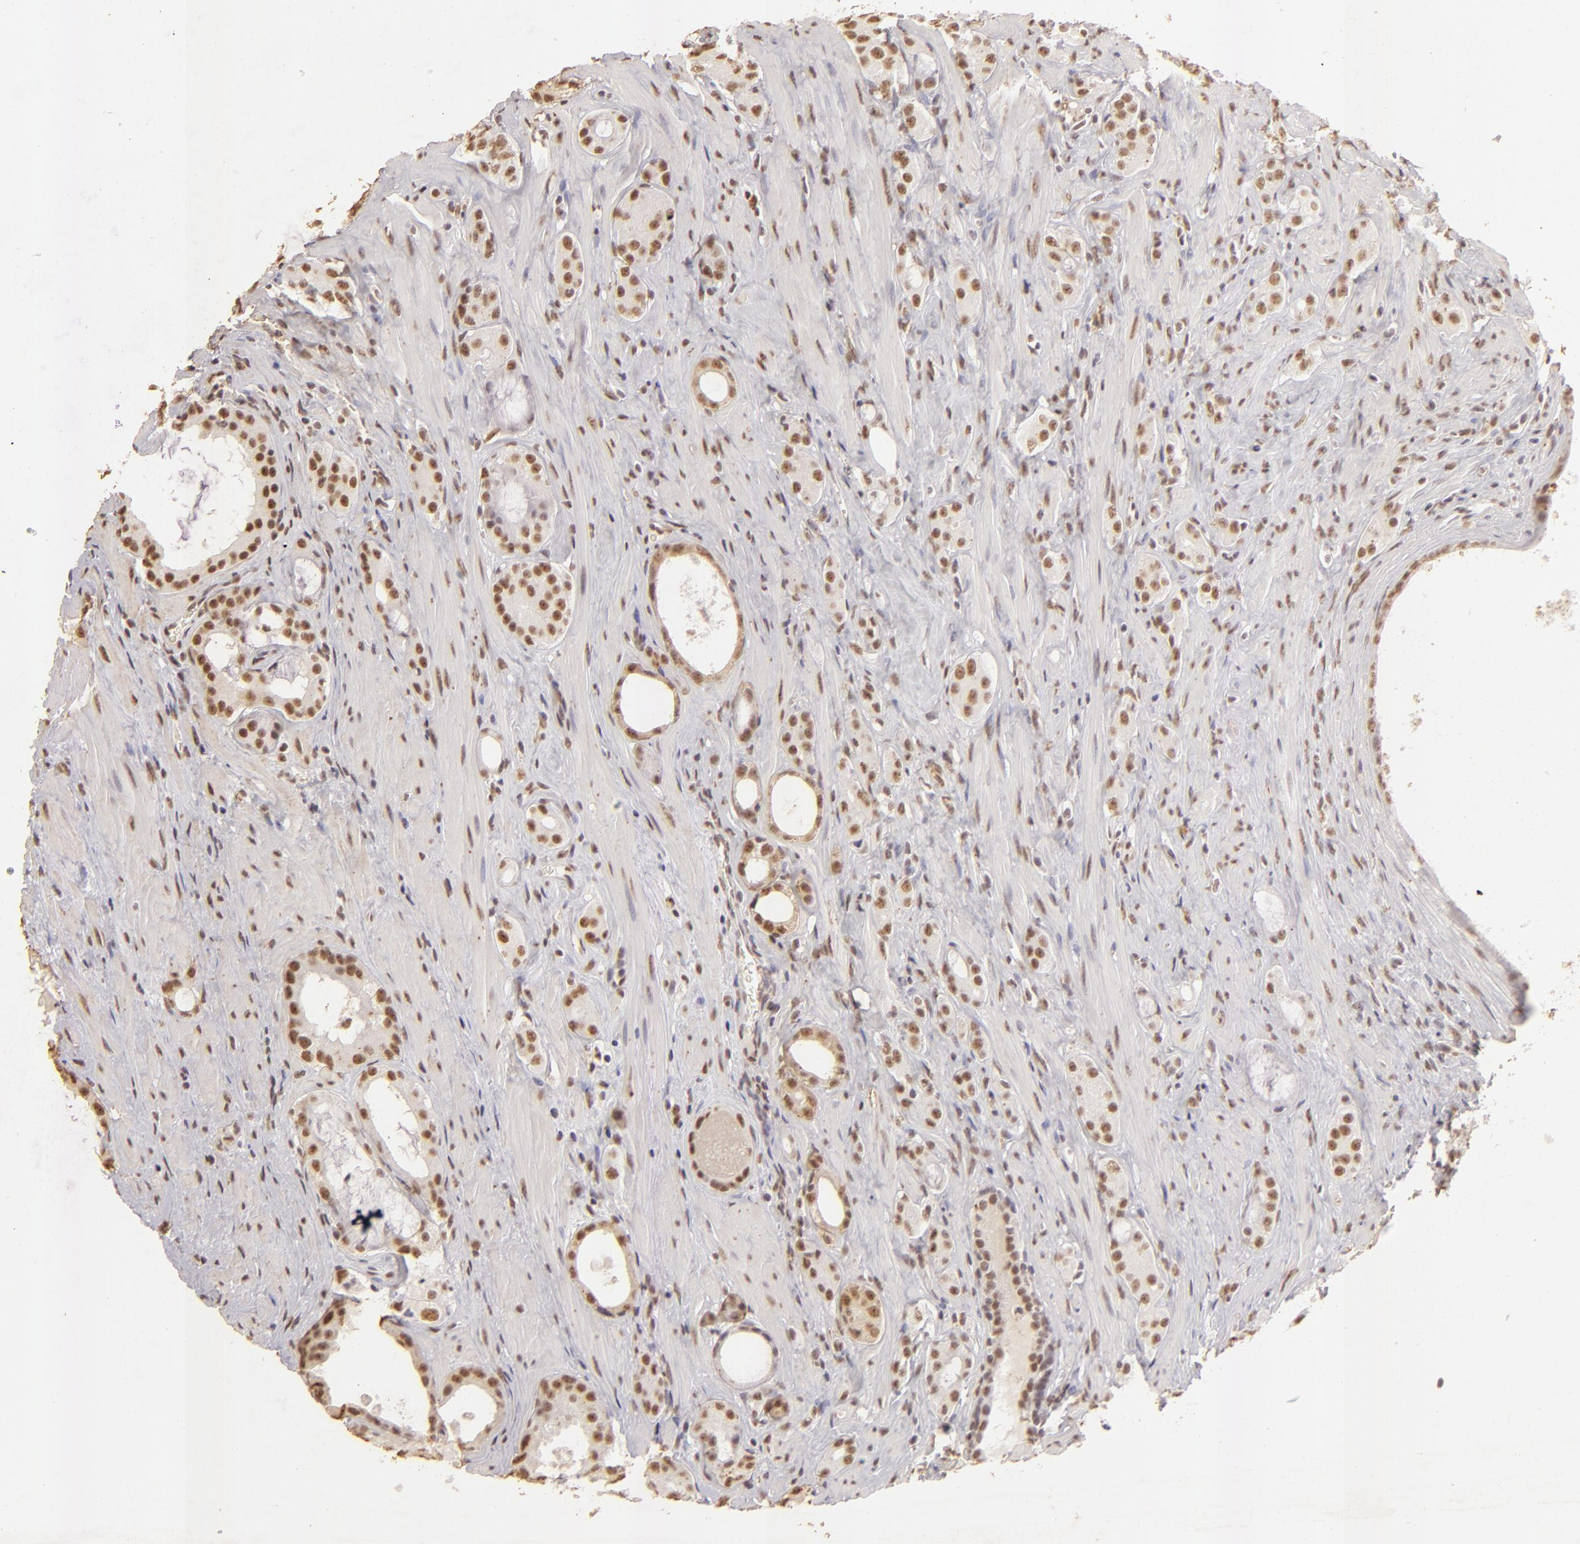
{"staining": {"intensity": "weak", "quantity": "25%-75%", "location": "nuclear"}, "tissue": "prostate cancer", "cell_type": "Tumor cells", "image_type": "cancer", "snomed": [{"axis": "morphology", "description": "Adenocarcinoma, Medium grade"}, {"axis": "topography", "description": "Prostate"}], "caption": "High-power microscopy captured an immunohistochemistry histopathology image of medium-grade adenocarcinoma (prostate), revealing weak nuclear positivity in approximately 25%-75% of tumor cells.", "gene": "CBX3", "patient": {"sex": "male", "age": 73}}